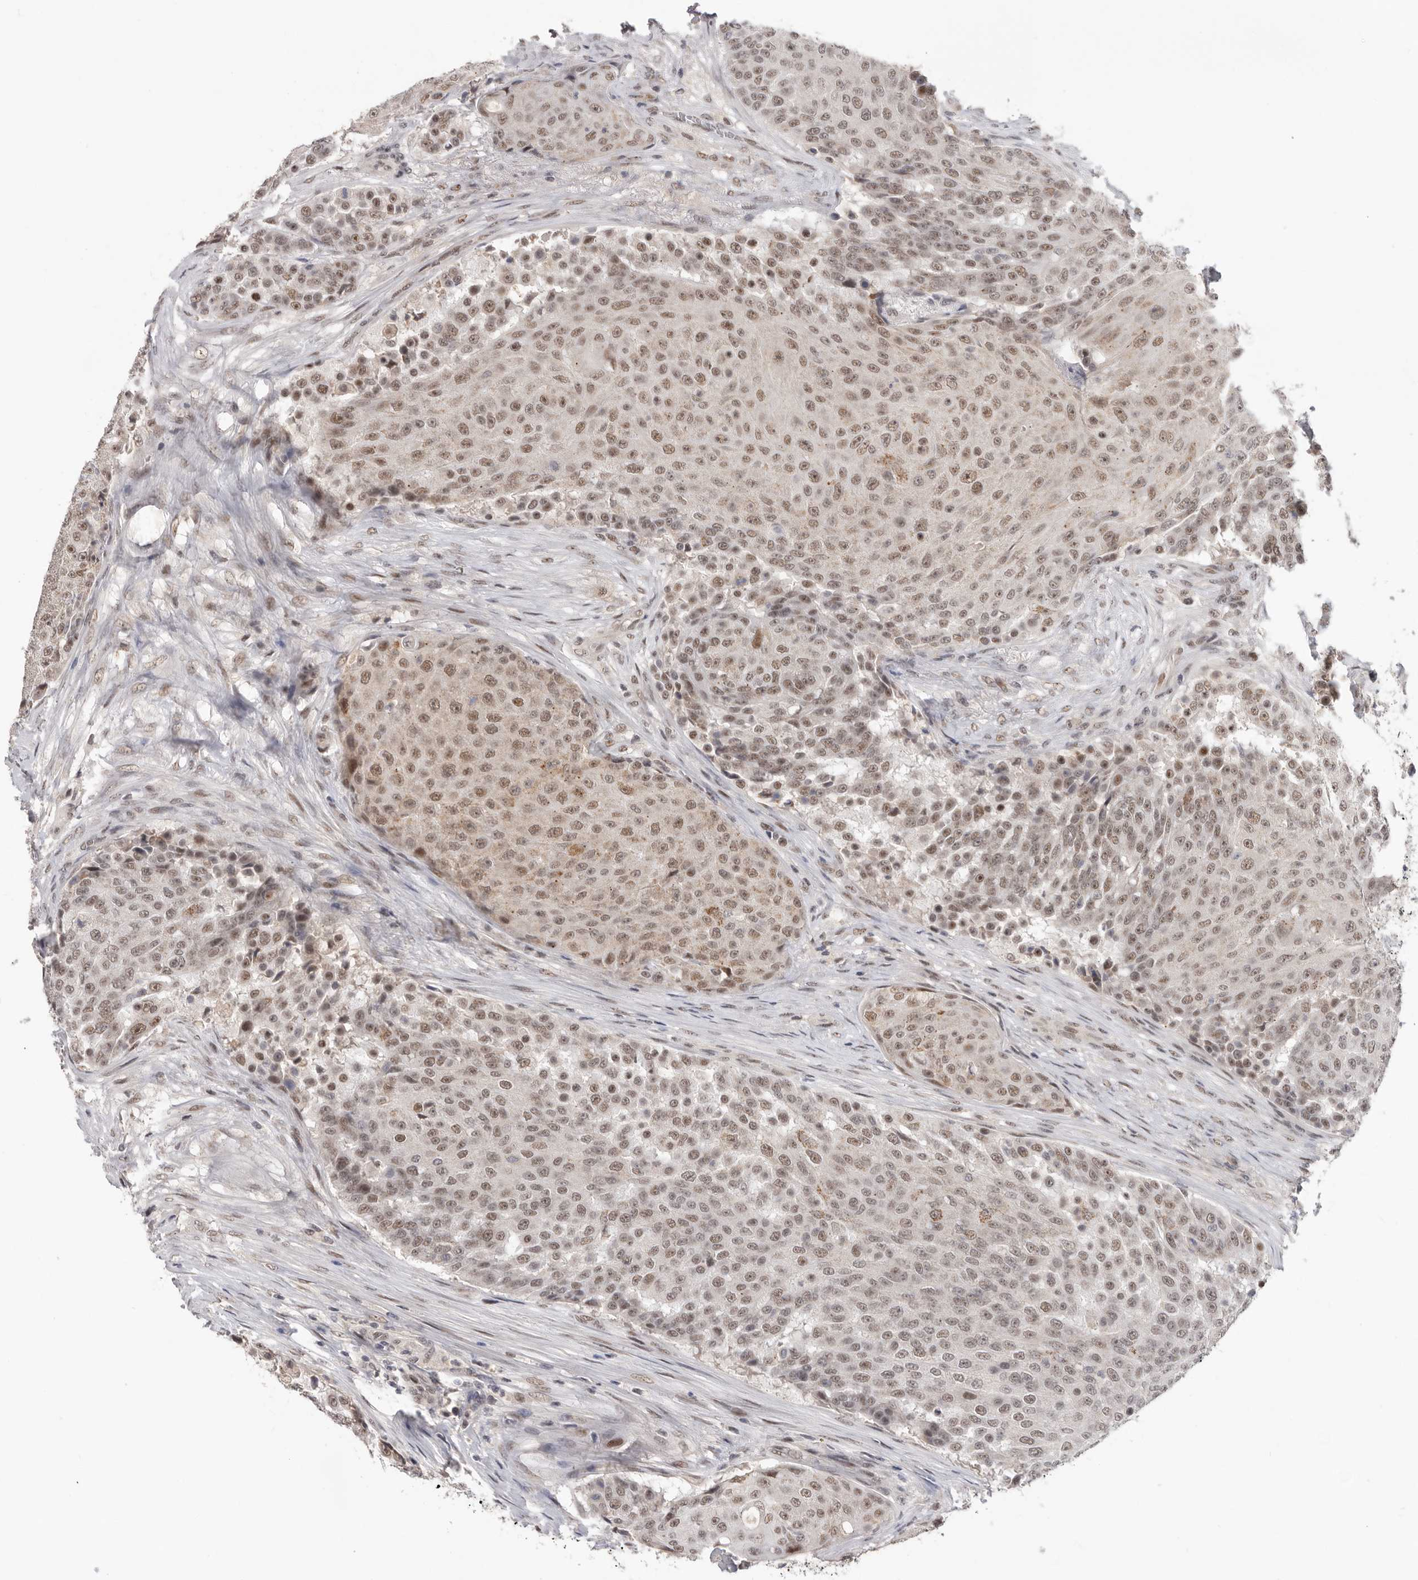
{"staining": {"intensity": "moderate", "quantity": ">75%", "location": "nuclear"}, "tissue": "urothelial cancer", "cell_type": "Tumor cells", "image_type": "cancer", "snomed": [{"axis": "morphology", "description": "Urothelial carcinoma, High grade"}, {"axis": "topography", "description": "Urinary bladder"}], "caption": "High-grade urothelial carcinoma stained with immunohistochemistry (IHC) shows moderate nuclear expression in approximately >75% of tumor cells.", "gene": "BRCA2", "patient": {"sex": "female", "age": 63}}